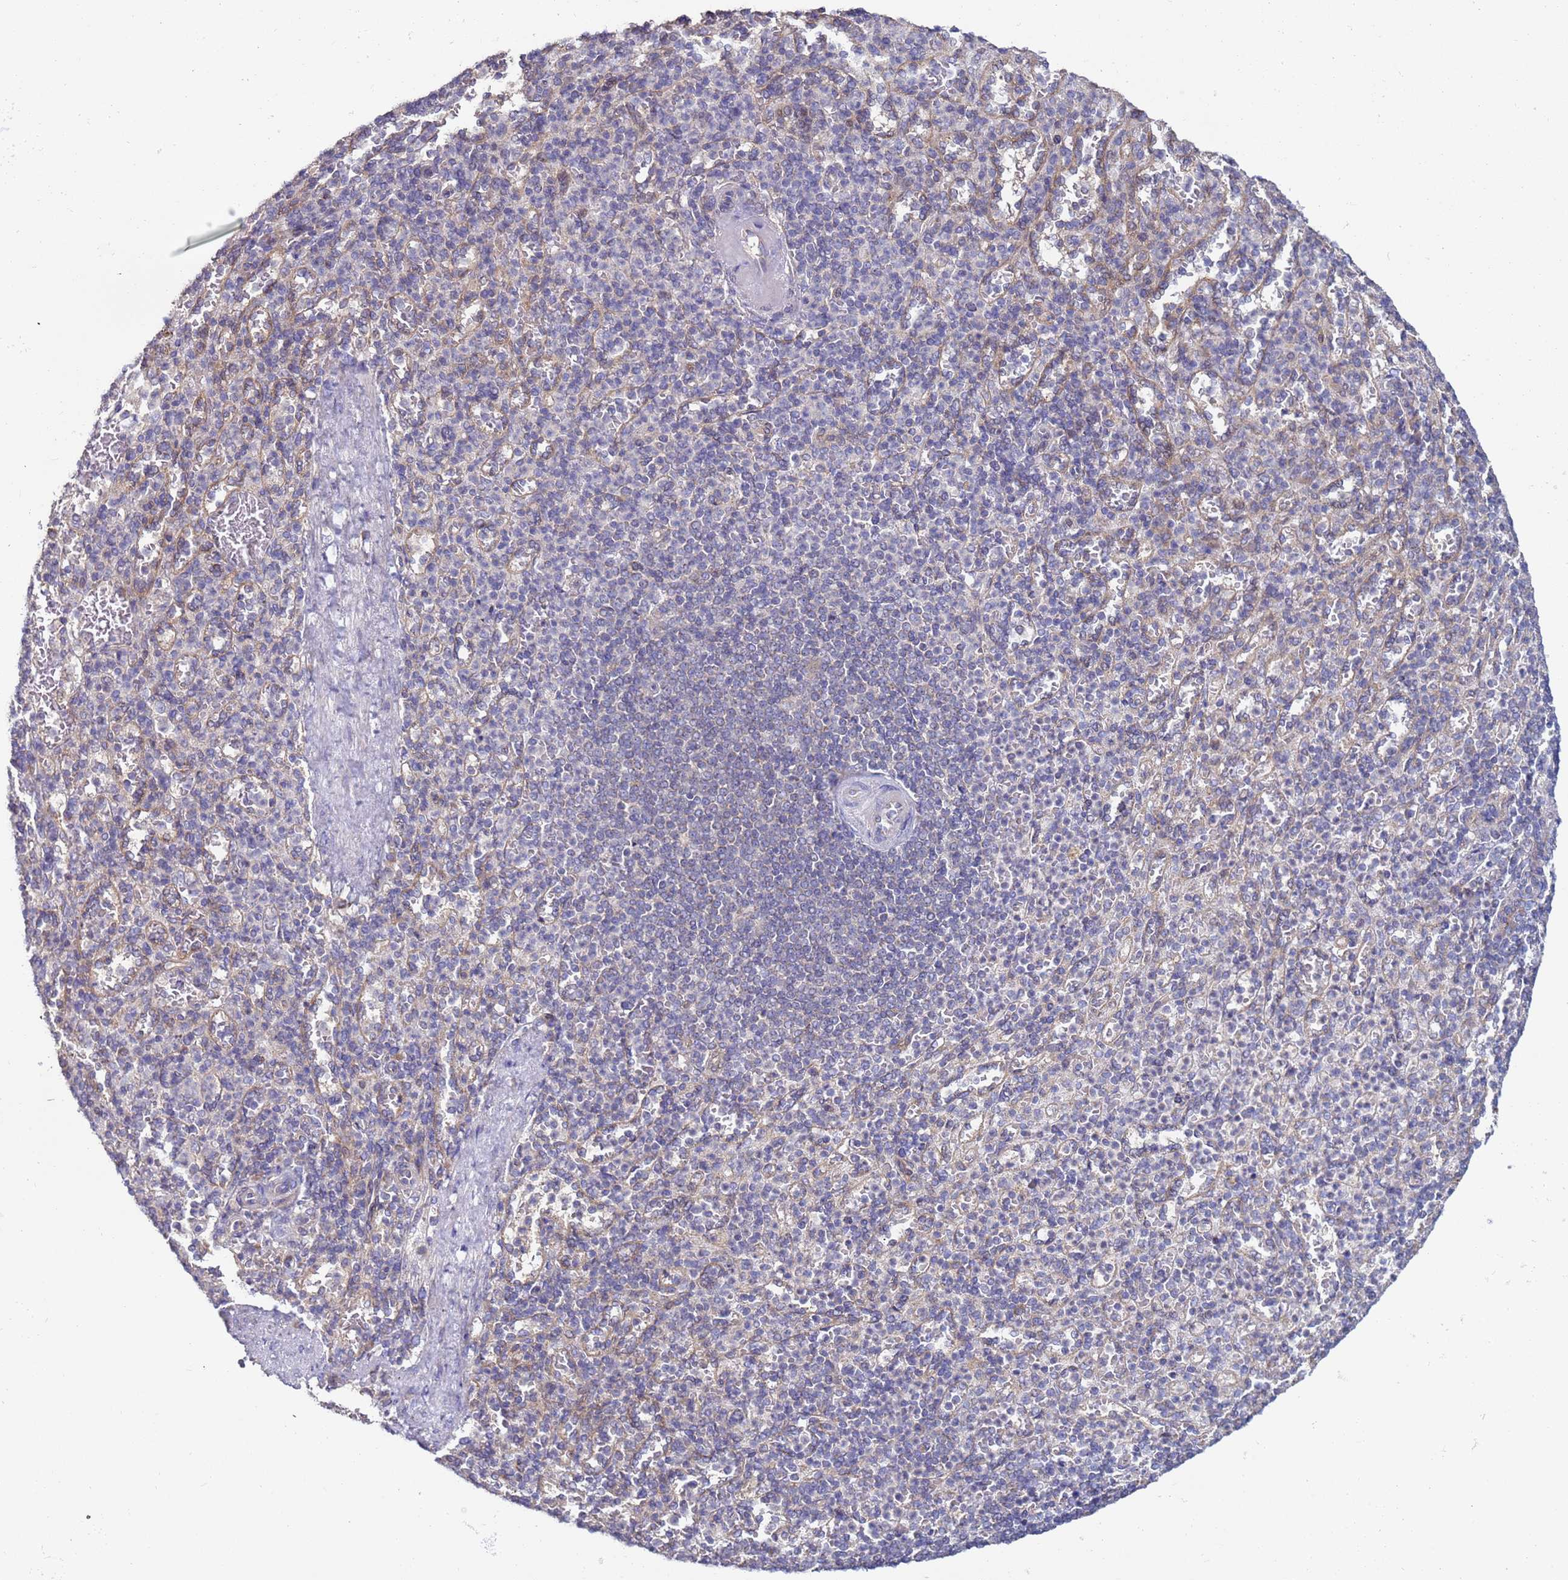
{"staining": {"intensity": "negative", "quantity": "none", "location": "none"}, "tissue": "spleen", "cell_type": "Cells in red pulp", "image_type": "normal", "snomed": [{"axis": "morphology", "description": "Normal tissue, NOS"}, {"axis": "topography", "description": "Spleen"}], "caption": "Immunohistochemical staining of benign human spleen shows no significant expression in cells in red pulp.", "gene": "DIP2B", "patient": {"sex": "female", "age": 74}}